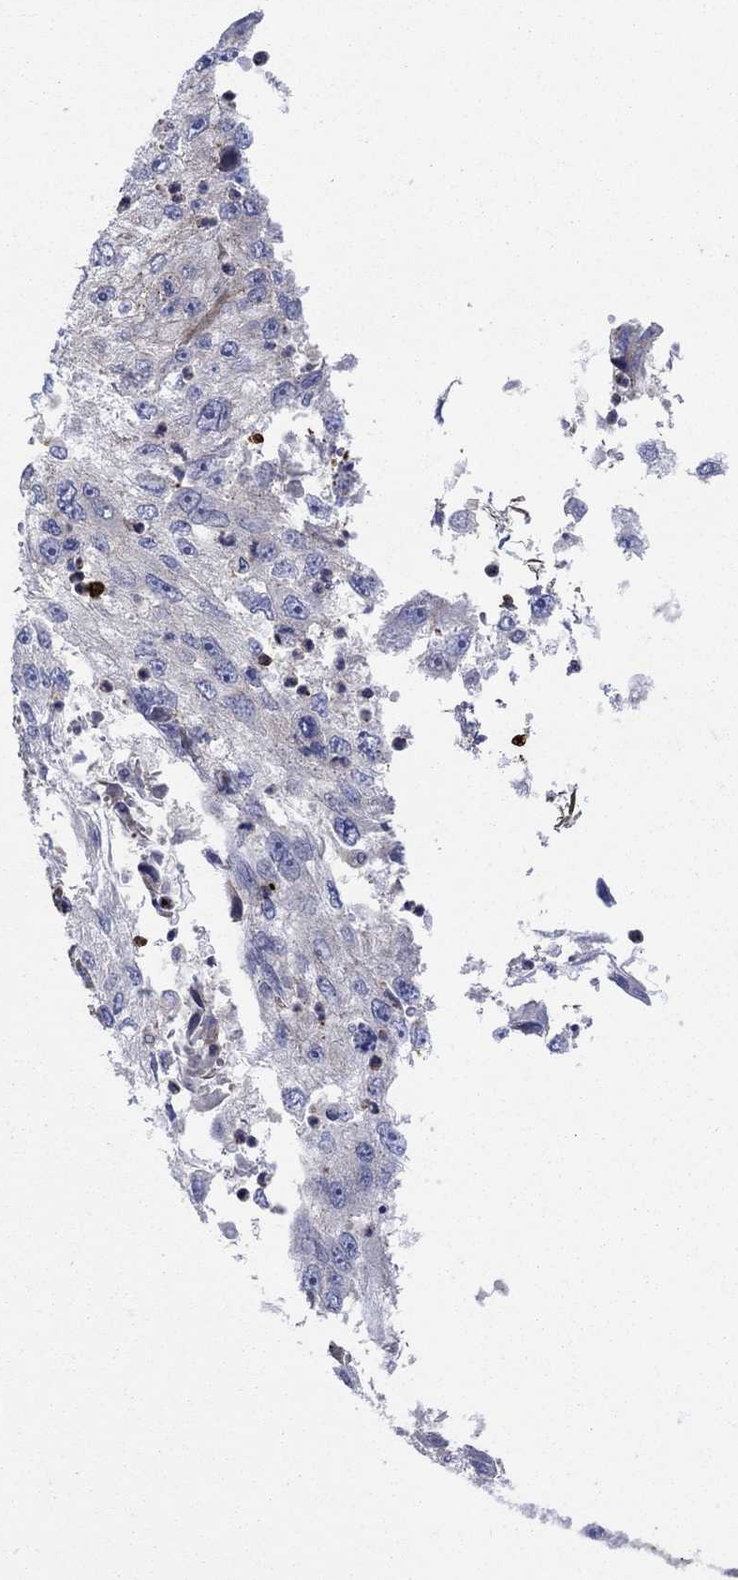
{"staining": {"intensity": "negative", "quantity": "none", "location": "none"}, "tissue": "cervical cancer", "cell_type": "Tumor cells", "image_type": "cancer", "snomed": [{"axis": "morphology", "description": "Squamous cell carcinoma, NOS"}, {"axis": "topography", "description": "Cervix"}], "caption": "Immunohistochemical staining of cervical cancer (squamous cell carcinoma) exhibits no significant staining in tumor cells. (DAB immunohistochemistry (IHC) visualized using brightfield microscopy, high magnification).", "gene": "PAG1", "patient": {"sex": "female", "age": 36}}